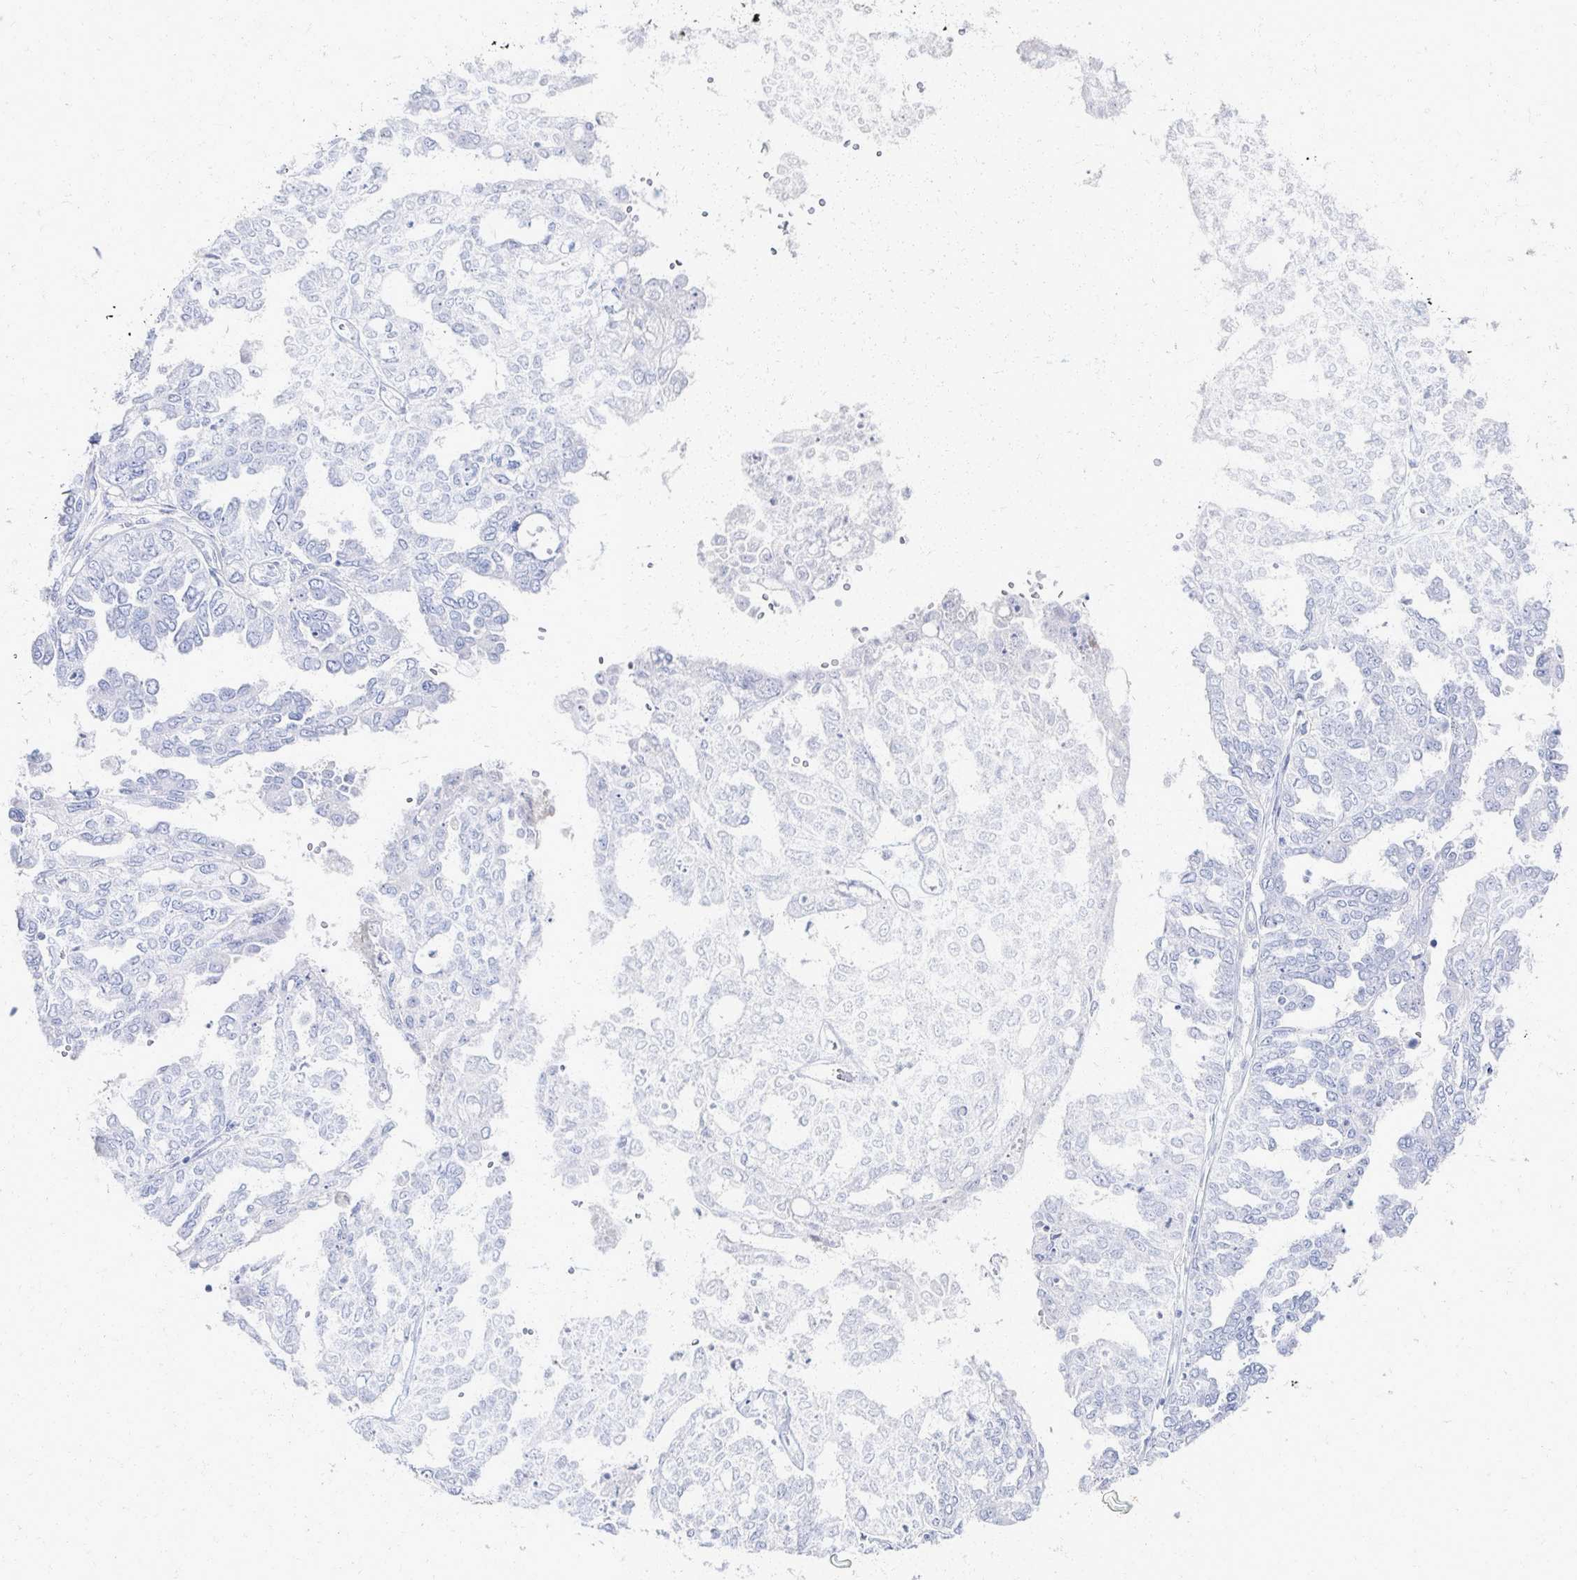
{"staining": {"intensity": "negative", "quantity": "none", "location": "none"}, "tissue": "ovarian cancer", "cell_type": "Tumor cells", "image_type": "cancer", "snomed": [{"axis": "morphology", "description": "Cystadenocarcinoma, serous, NOS"}, {"axis": "topography", "description": "Ovary"}], "caption": "A histopathology image of human serous cystadenocarcinoma (ovarian) is negative for staining in tumor cells.", "gene": "PRR20A", "patient": {"sex": "female", "age": 53}}